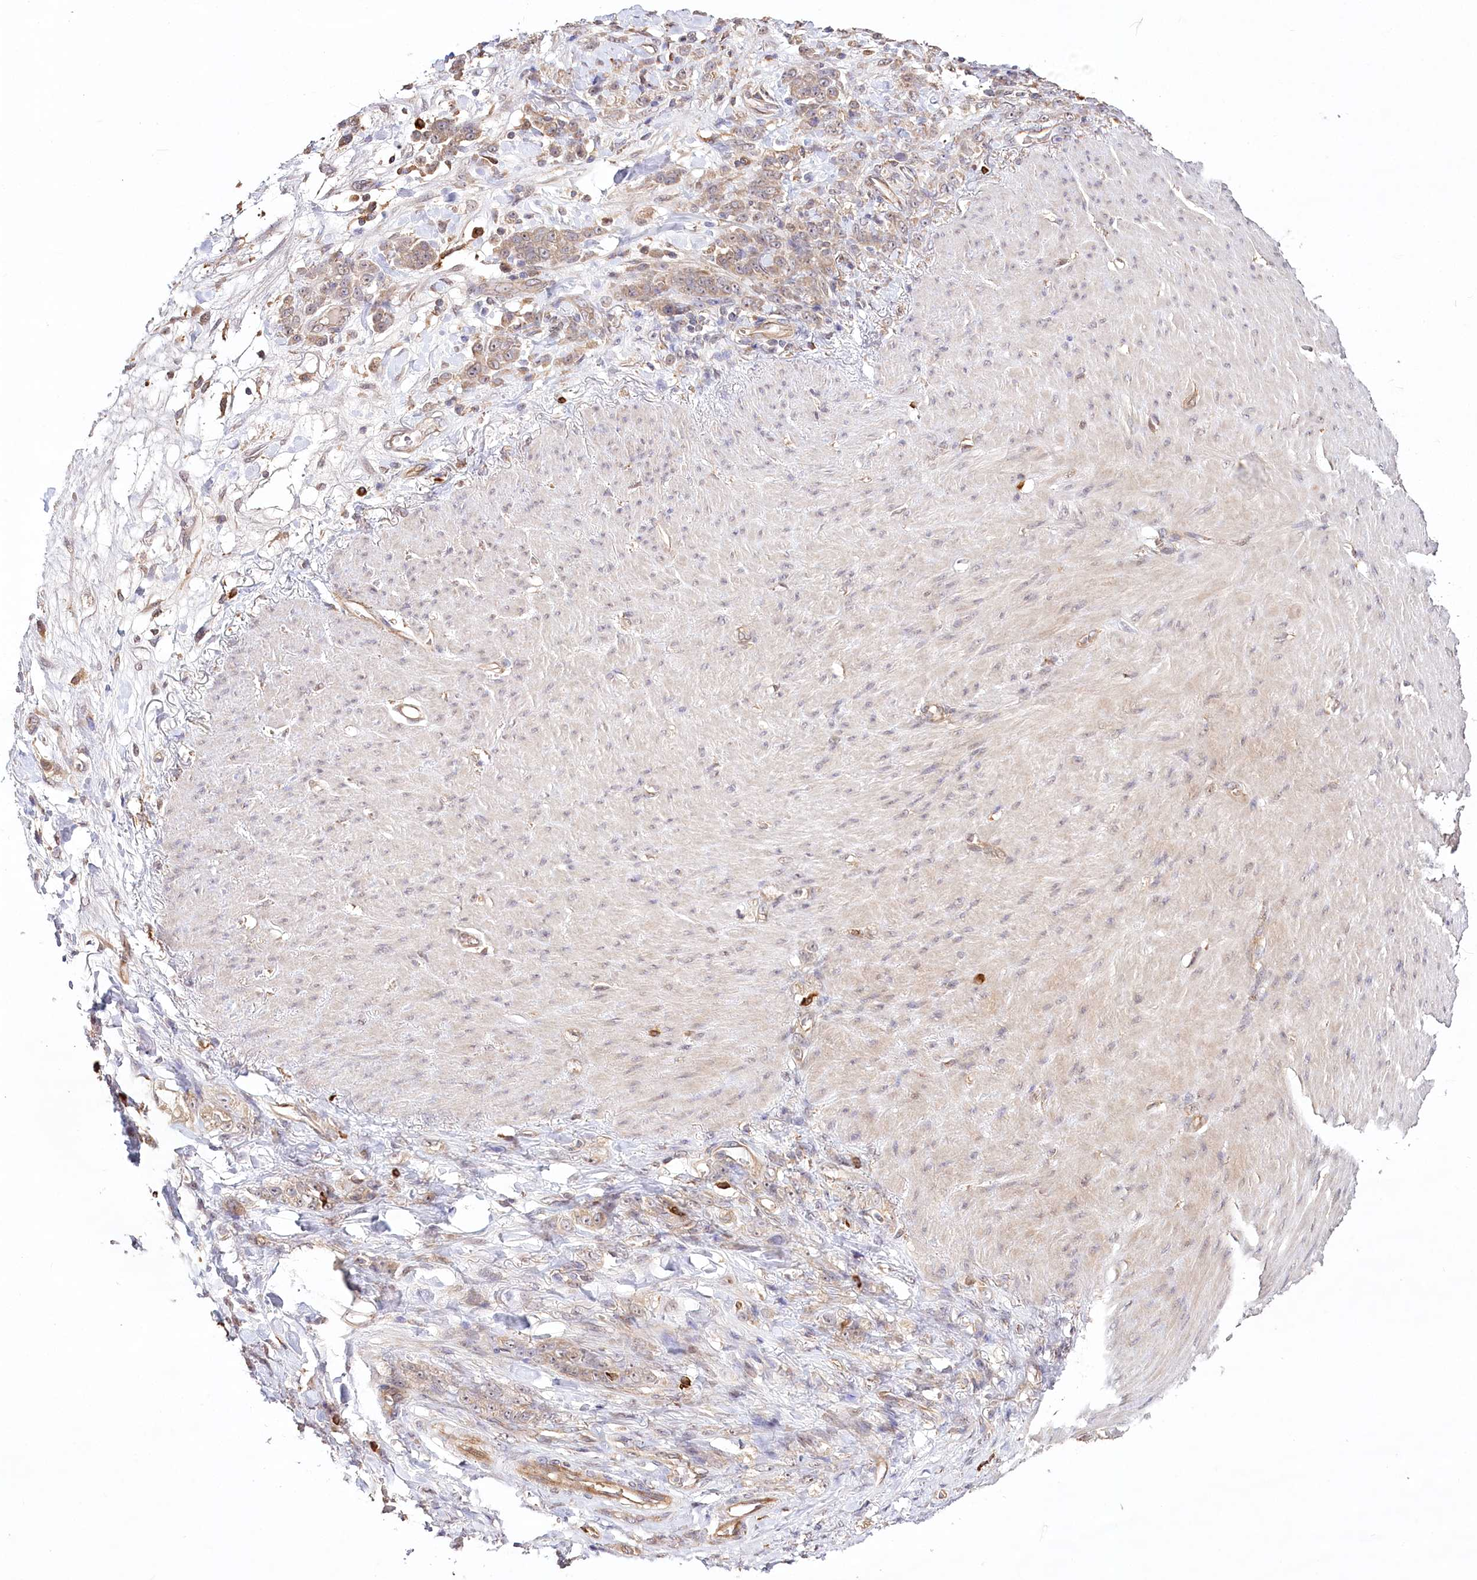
{"staining": {"intensity": "weak", "quantity": ">75%", "location": "cytoplasmic/membranous"}, "tissue": "stomach cancer", "cell_type": "Tumor cells", "image_type": "cancer", "snomed": [{"axis": "morphology", "description": "Normal tissue, NOS"}, {"axis": "morphology", "description": "Adenocarcinoma, NOS"}, {"axis": "topography", "description": "Stomach"}], "caption": "Stomach adenocarcinoma stained with DAB immunohistochemistry (IHC) displays low levels of weak cytoplasmic/membranous positivity in approximately >75% of tumor cells. The staining is performed using DAB (3,3'-diaminobenzidine) brown chromogen to label protein expression. The nuclei are counter-stained blue using hematoxylin.", "gene": "DMXL1", "patient": {"sex": "male", "age": 82}}